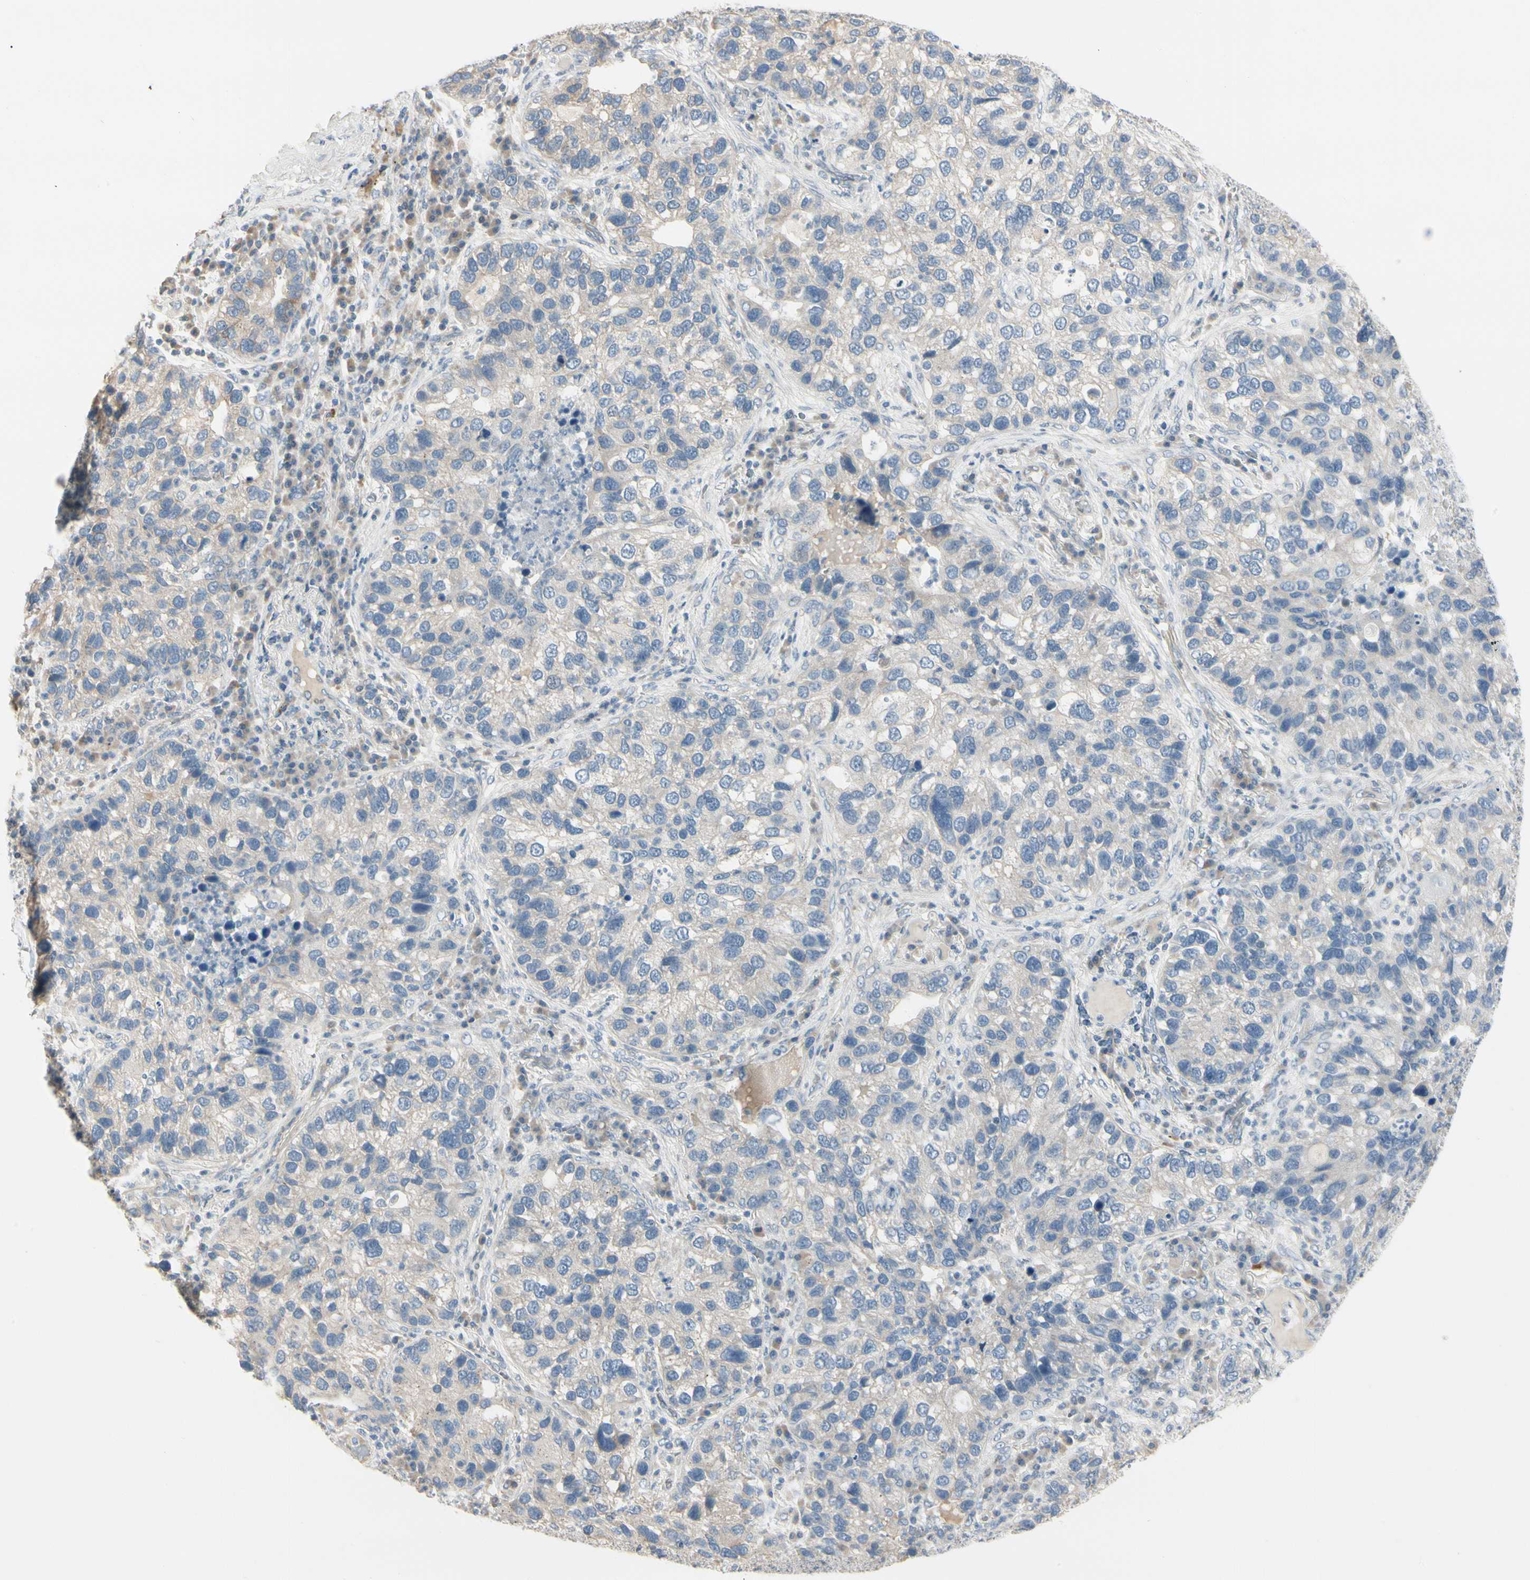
{"staining": {"intensity": "weak", "quantity": "25%-75%", "location": "cytoplasmic/membranous"}, "tissue": "lung cancer", "cell_type": "Tumor cells", "image_type": "cancer", "snomed": [{"axis": "morphology", "description": "Normal tissue, NOS"}, {"axis": "morphology", "description": "Adenocarcinoma, NOS"}, {"axis": "topography", "description": "Bronchus"}, {"axis": "topography", "description": "Lung"}], "caption": "This is a photomicrograph of IHC staining of lung adenocarcinoma, which shows weak positivity in the cytoplasmic/membranous of tumor cells.", "gene": "SPINK4", "patient": {"sex": "male", "age": 54}}